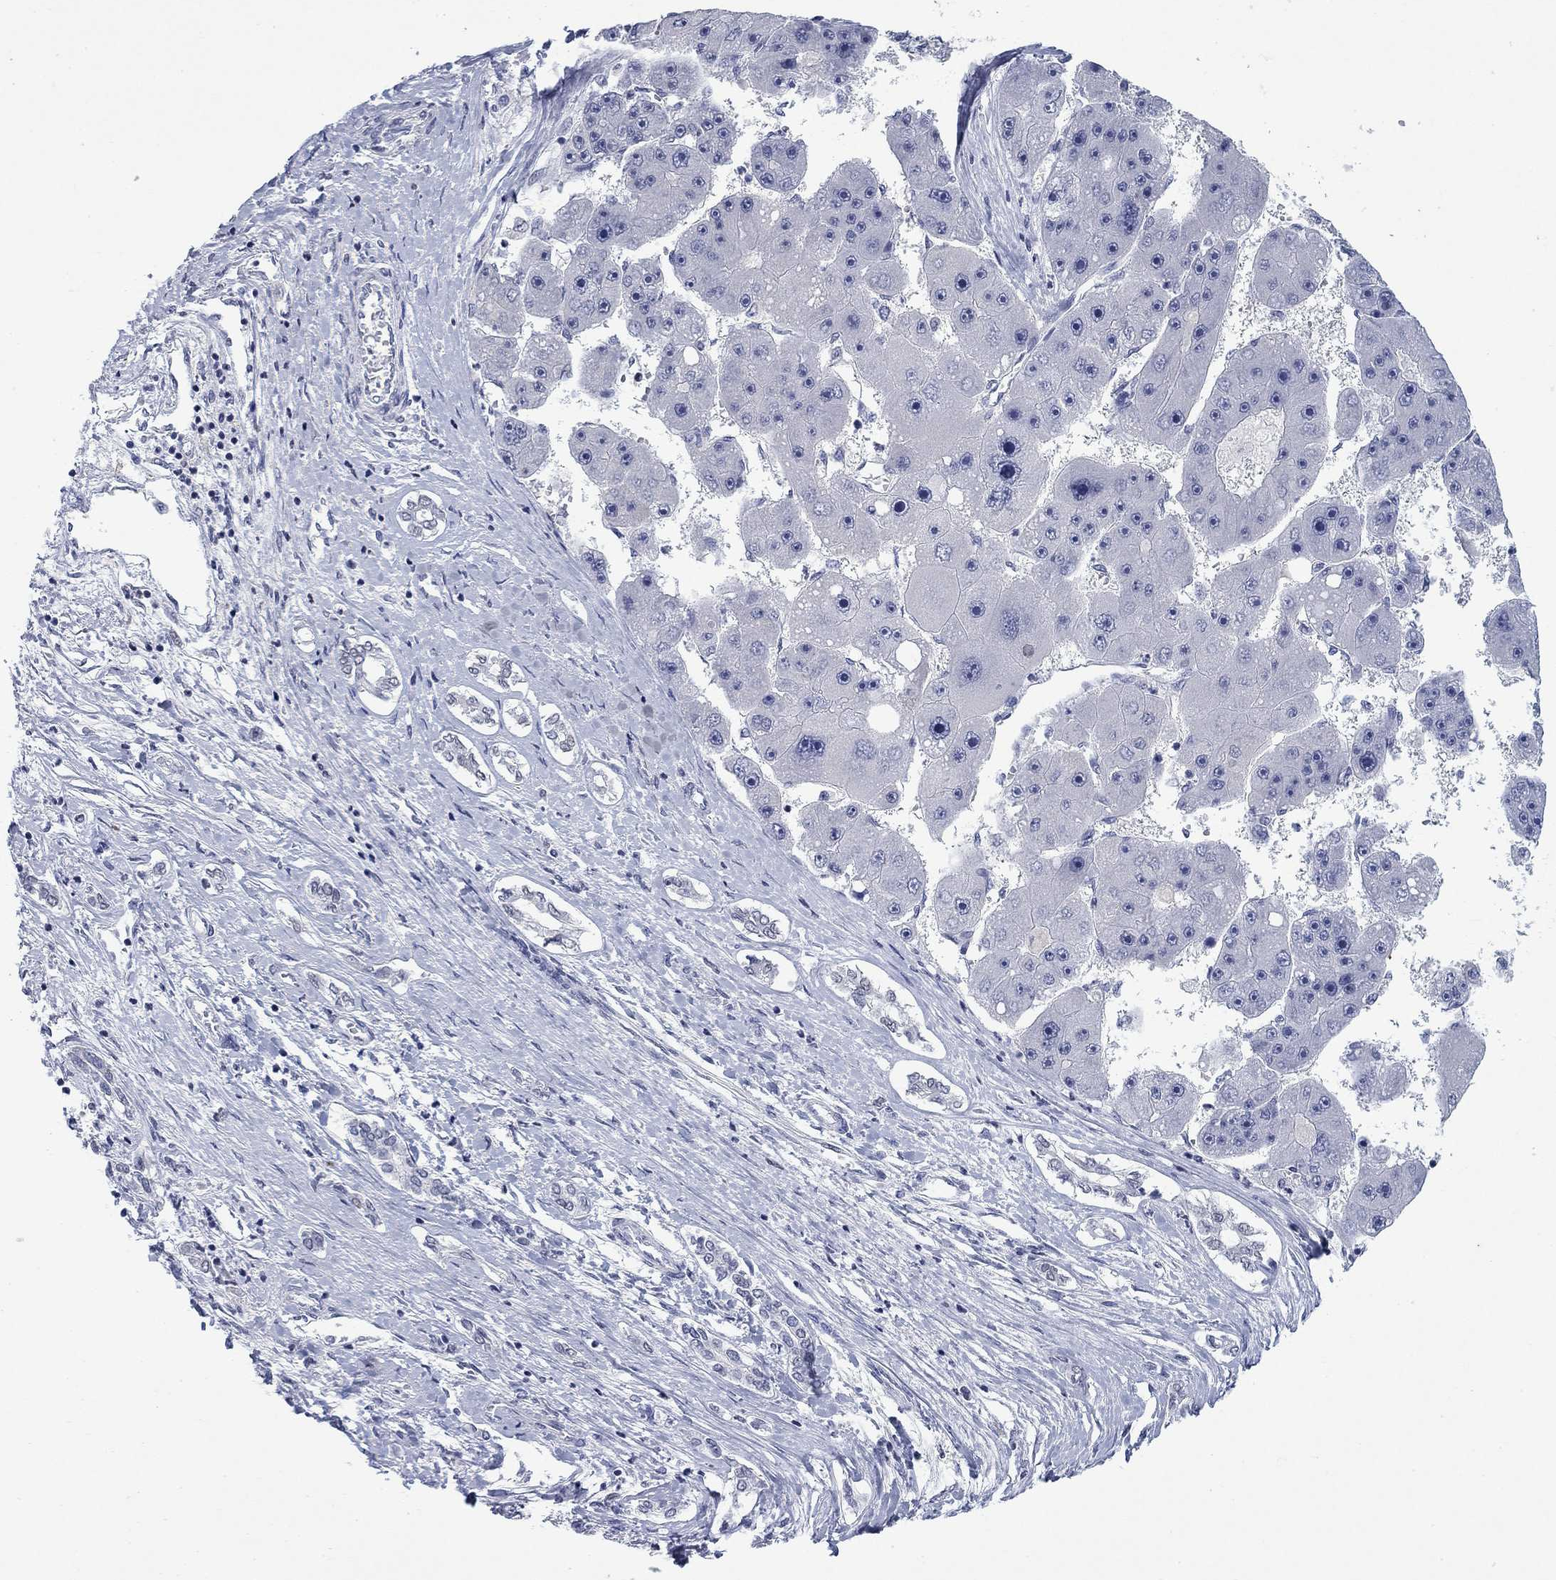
{"staining": {"intensity": "negative", "quantity": "none", "location": "none"}, "tissue": "liver cancer", "cell_type": "Tumor cells", "image_type": "cancer", "snomed": [{"axis": "morphology", "description": "Carcinoma, Hepatocellular, NOS"}, {"axis": "topography", "description": "Liver"}], "caption": "Immunohistochemistry (IHC) micrograph of neoplastic tissue: human hepatocellular carcinoma (liver) stained with DAB (3,3'-diaminobenzidine) shows no significant protein expression in tumor cells.", "gene": "NPAS3", "patient": {"sex": "female", "age": 61}}